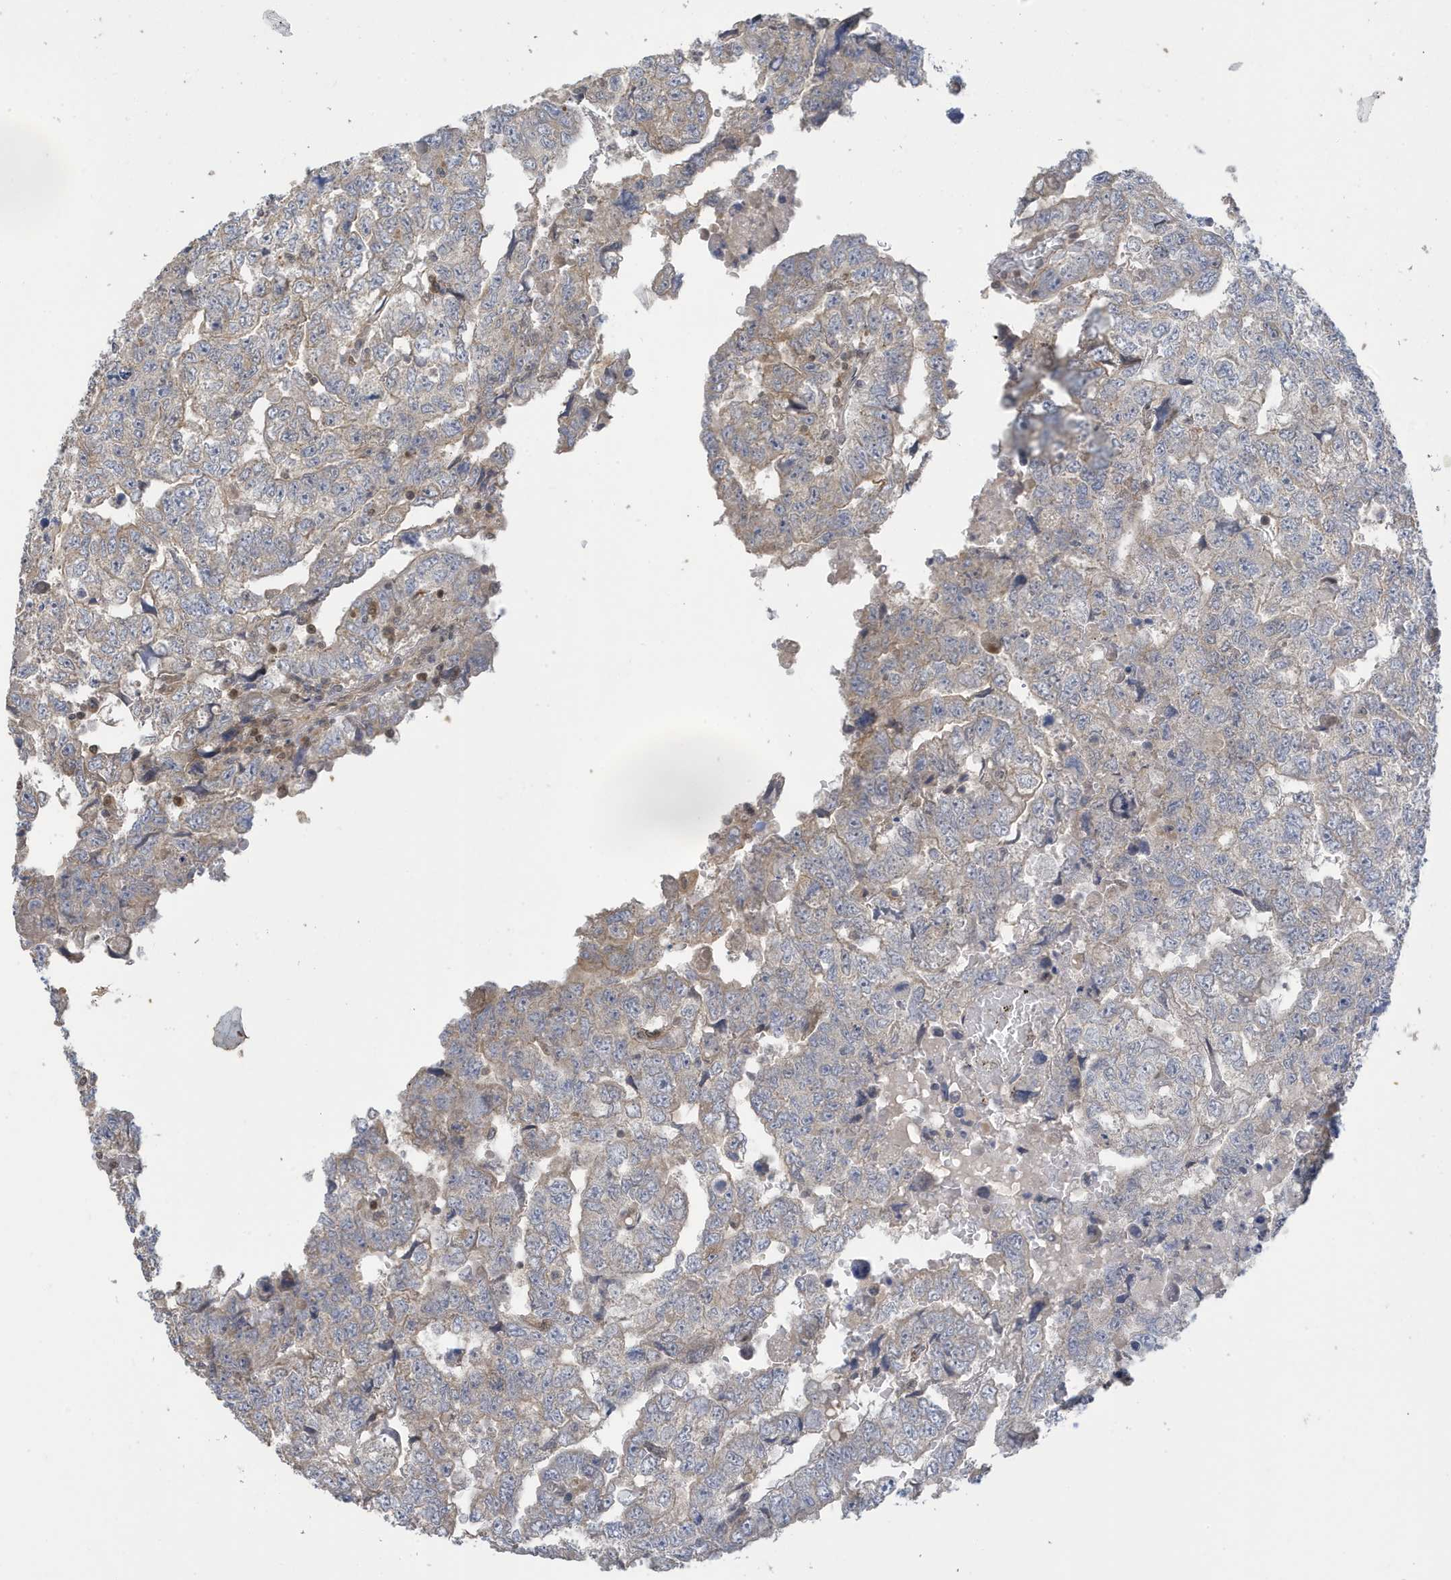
{"staining": {"intensity": "weak", "quantity": "<25%", "location": "cytoplasmic/membranous"}, "tissue": "testis cancer", "cell_type": "Tumor cells", "image_type": "cancer", "snomed": [{"axis": "morphology", "description": "Carcinoma, Embryonal, NOS"}, {"axis": "topography", "description": "Testis"}], "caption": "Immunohistochemistry (IHC) photomicrograph of neoplastic tissue: human testis embryonal carcinoma stained with DAB exhibits no significant protein expression in tumor cells.", "gene": "NCOA7", "patient": {"sex": "male", "age": 36}}